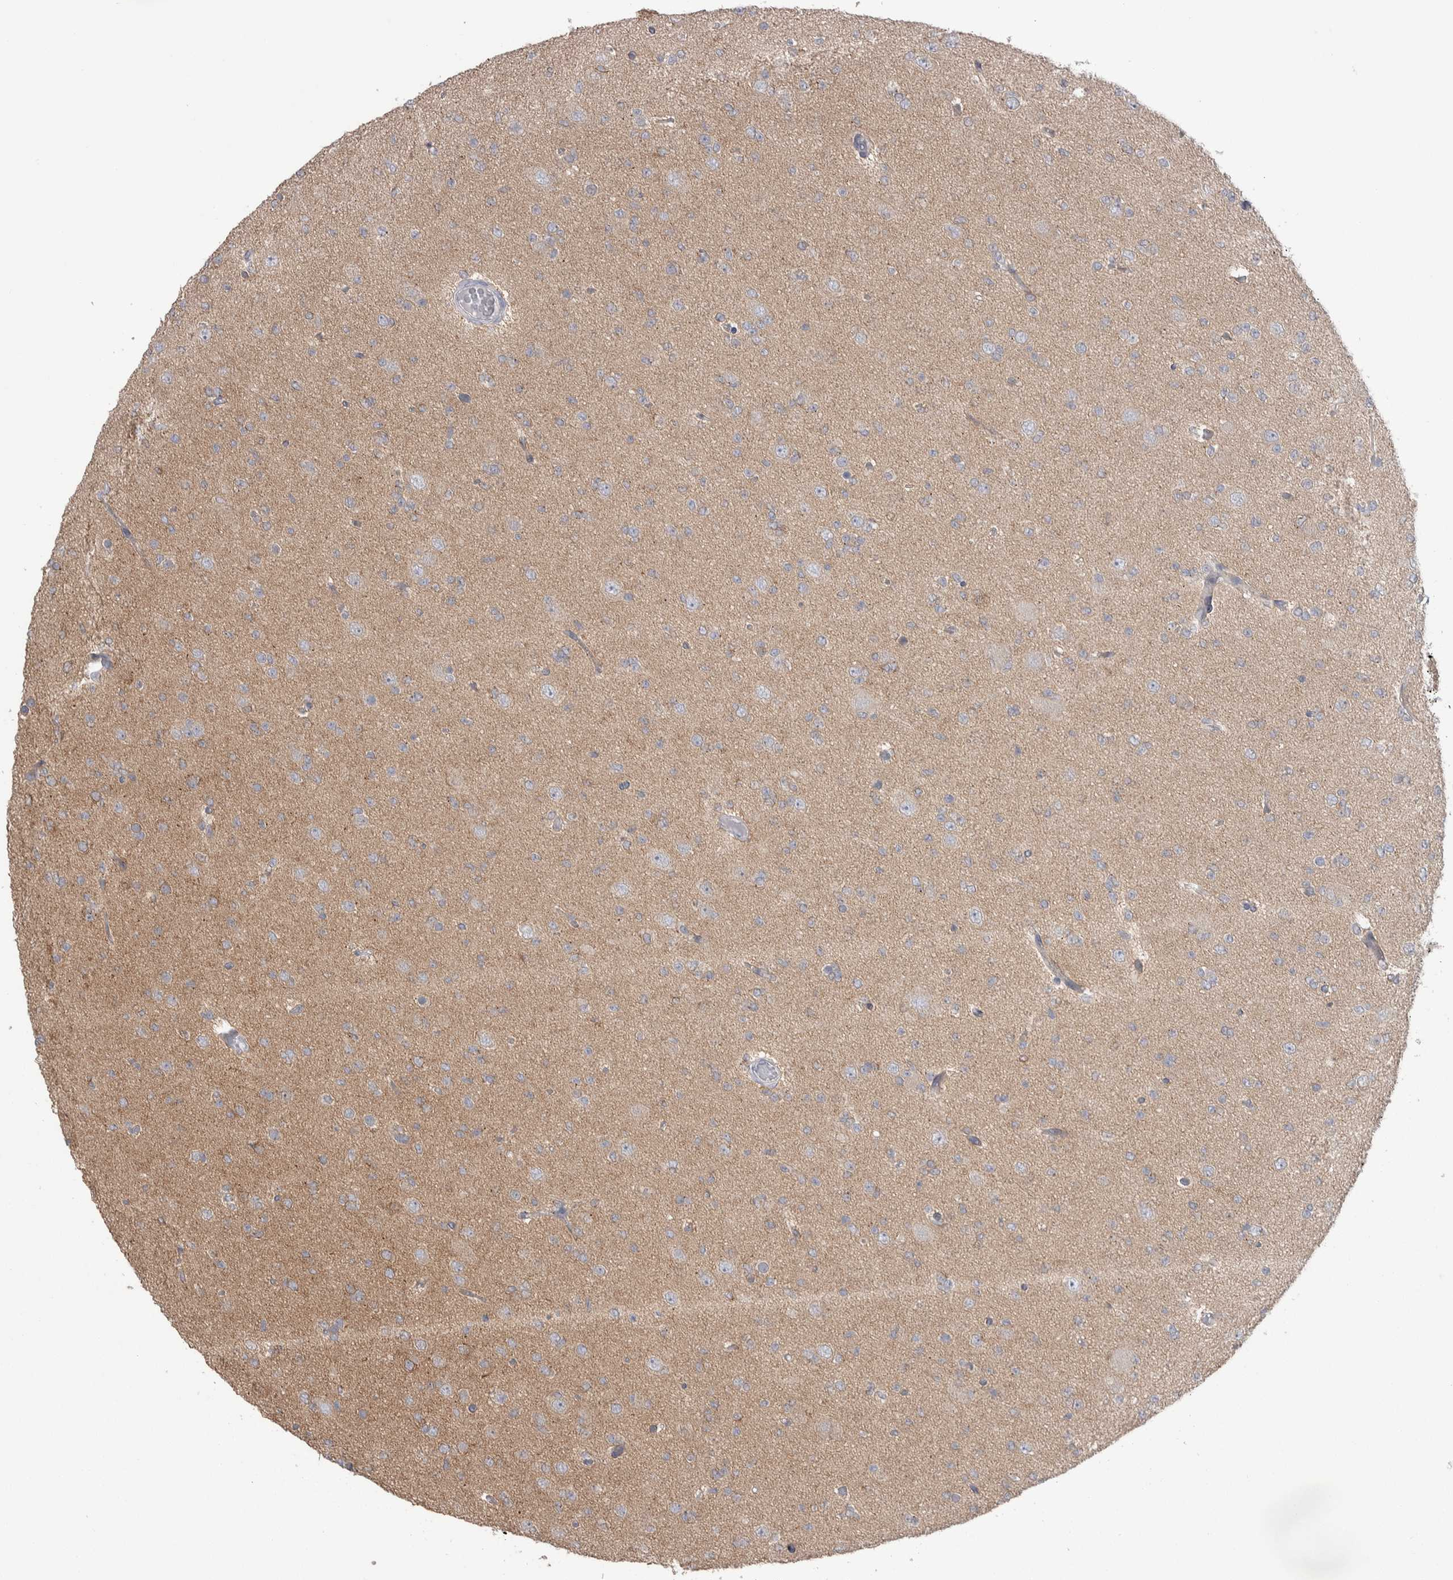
{"staining": {"intensity": "weak", "quantity": ">75%", "location": "cytoplasmic/membranous"}, "tissue": "glioma", "cell_type": "Tumor cells", "image_type": "cancer", "snomed": [{"axis": "morphology", "description": "Glioma, malignant, Low grade"}, {"axis": "topography", "description": "Brain"}], "caption": "A brown stain highlights weak cytoplasmic/membranous staining of a protein in human glioma tumor cells.", "gene": "GPHN", "patient": {"sex": "female", "age": 22}}